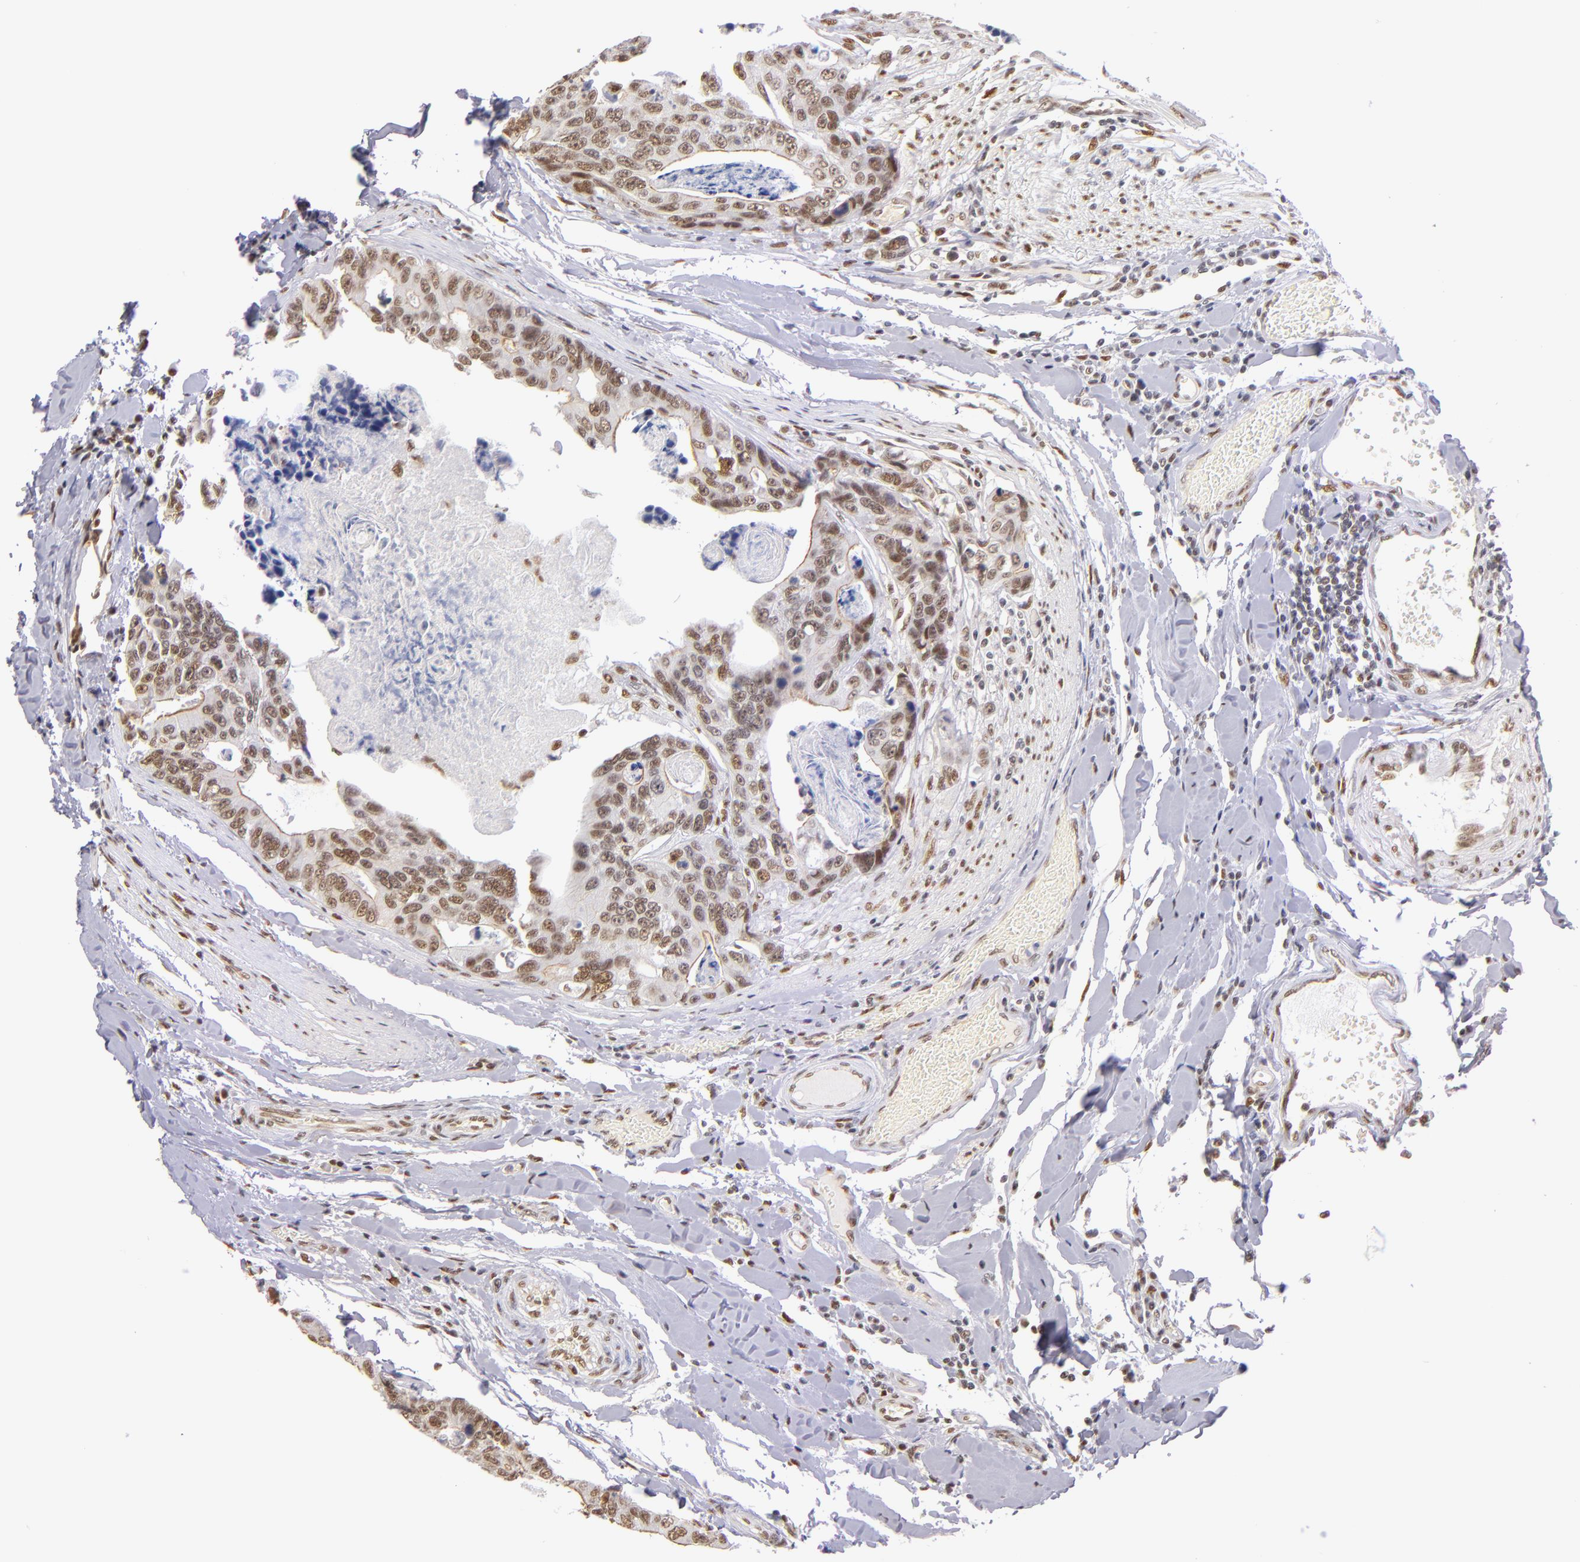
{"staining": {"intensity": "moderate", "quantity": "25%-75%", "location": "nuclear"}, "tissue": "colorectal cancer", "cell_type": "Tumor cells", "image_type": "cancer", "snomed": [{"axis": "morphology", "description": "Adenocarcinoma, NOS"}, {"axis": "topography", "description": "Colon"}], "caption": "High-magnification brightfield microscopy of colorectal cancer stained with DAB (brown) and counterstained with hematoxylin (blue). tumor cells exhibit moderate nuclear staining is identified in about25%-75% of cells.", "gene": "NCOR2", "patient": {"sex": "female", "age": 86}}